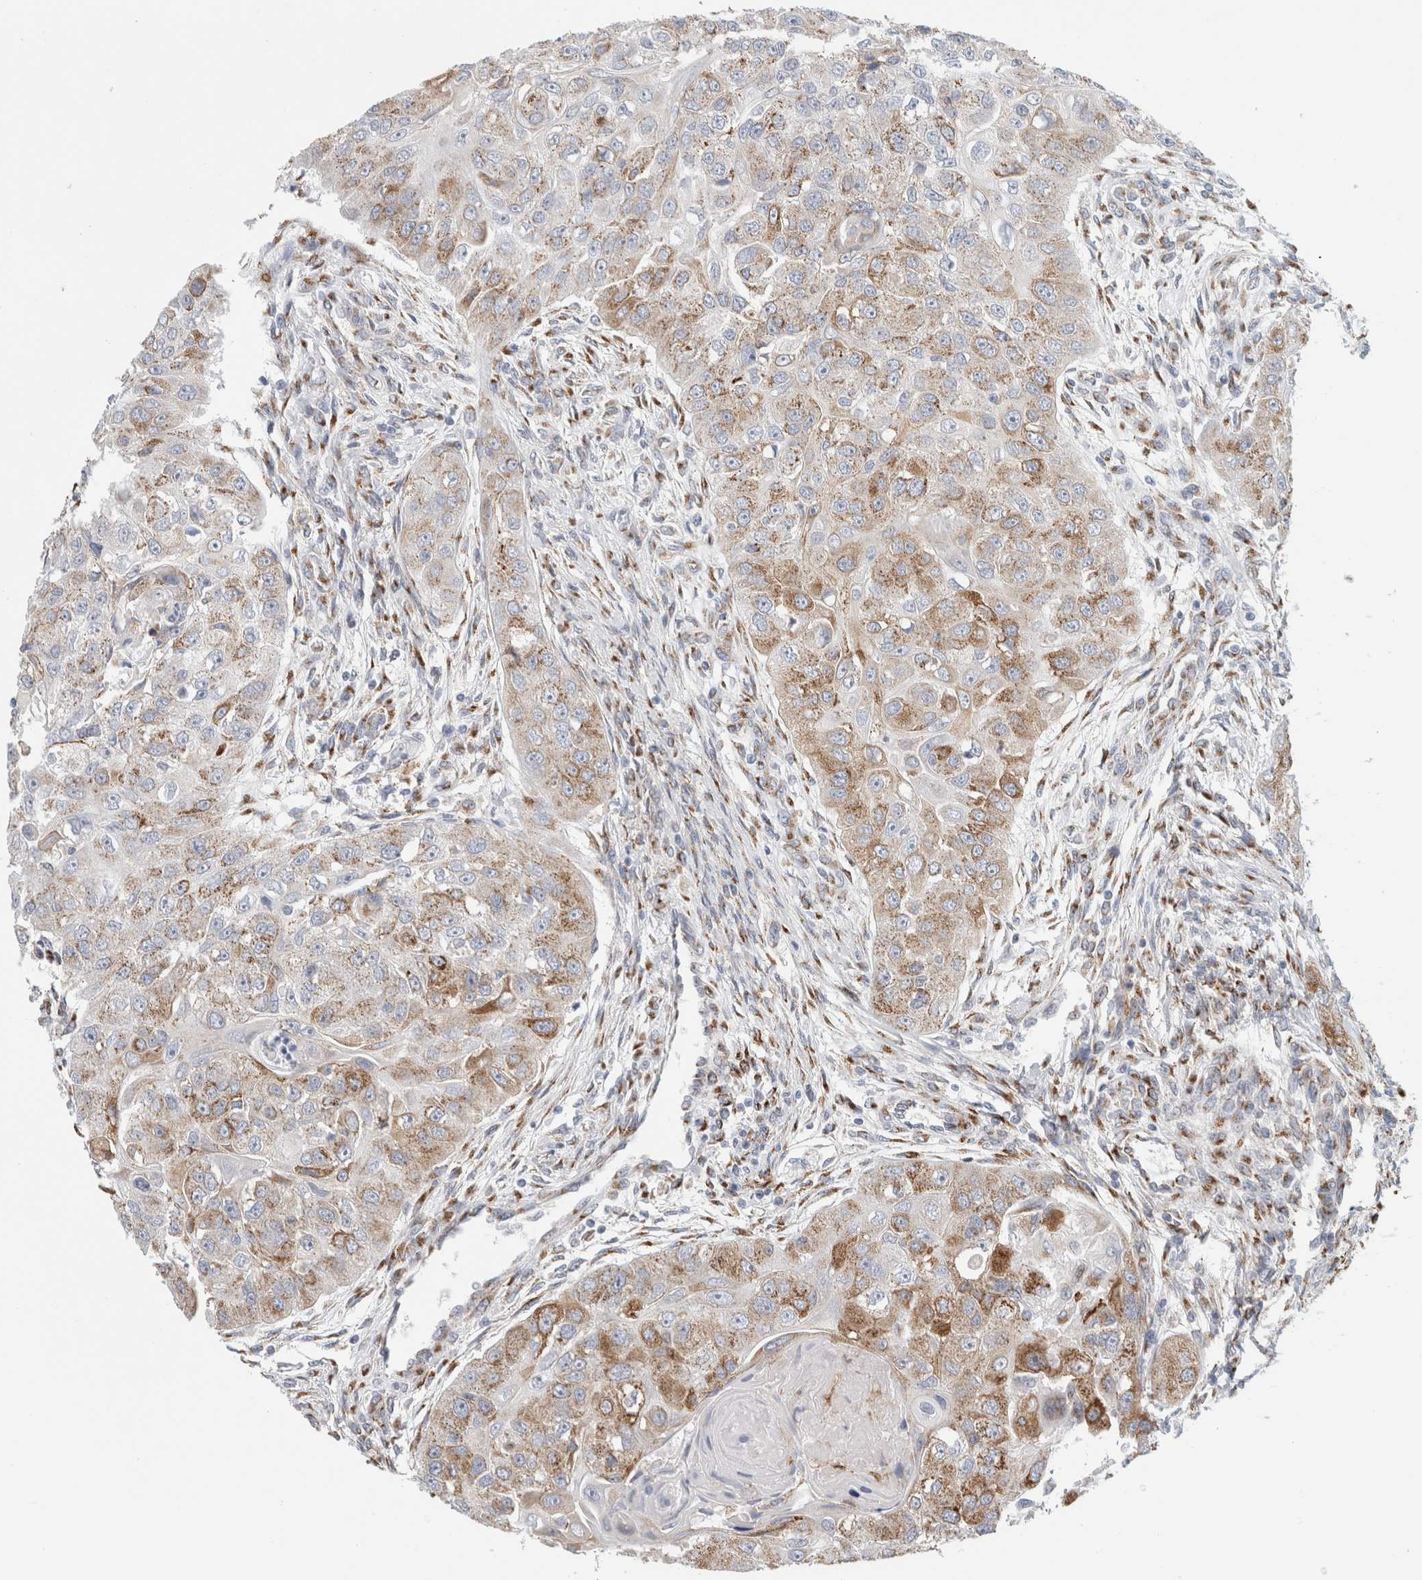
{"staining": {"intensity": "moderate", "quantity": ">75%", "location": "cytoplasmic/membranous"}, "tissue": "head and neck cancer", "cell_type": "Tumor cells", "image_type": "cancer", "snomed": [{"axis": "morphology", "description": "Normal tissue, NOS"}, {"axis": "morphology", "description": "Squamous cell carcinoma, NOS"}, {"axis": "topography", "description": "Skeletal muscle"}, {"axis": "topography", "description": "Head-Neck"}], "caption": "Immunohistochemistry (IHC) (DAB (3,3'-diaminobenzidine)) staining of head and neck cancer (squamous cell carcinoma) shows moderate cytoplasmic/membranous protein staining in approximately >75% of tumor cells. (DAB (3,3'-diaminobenzidine) IHC with brightfield microscopy, high magnification).", "gene": "MCFD2", "patient": {"sex": "male", "age": 51}}